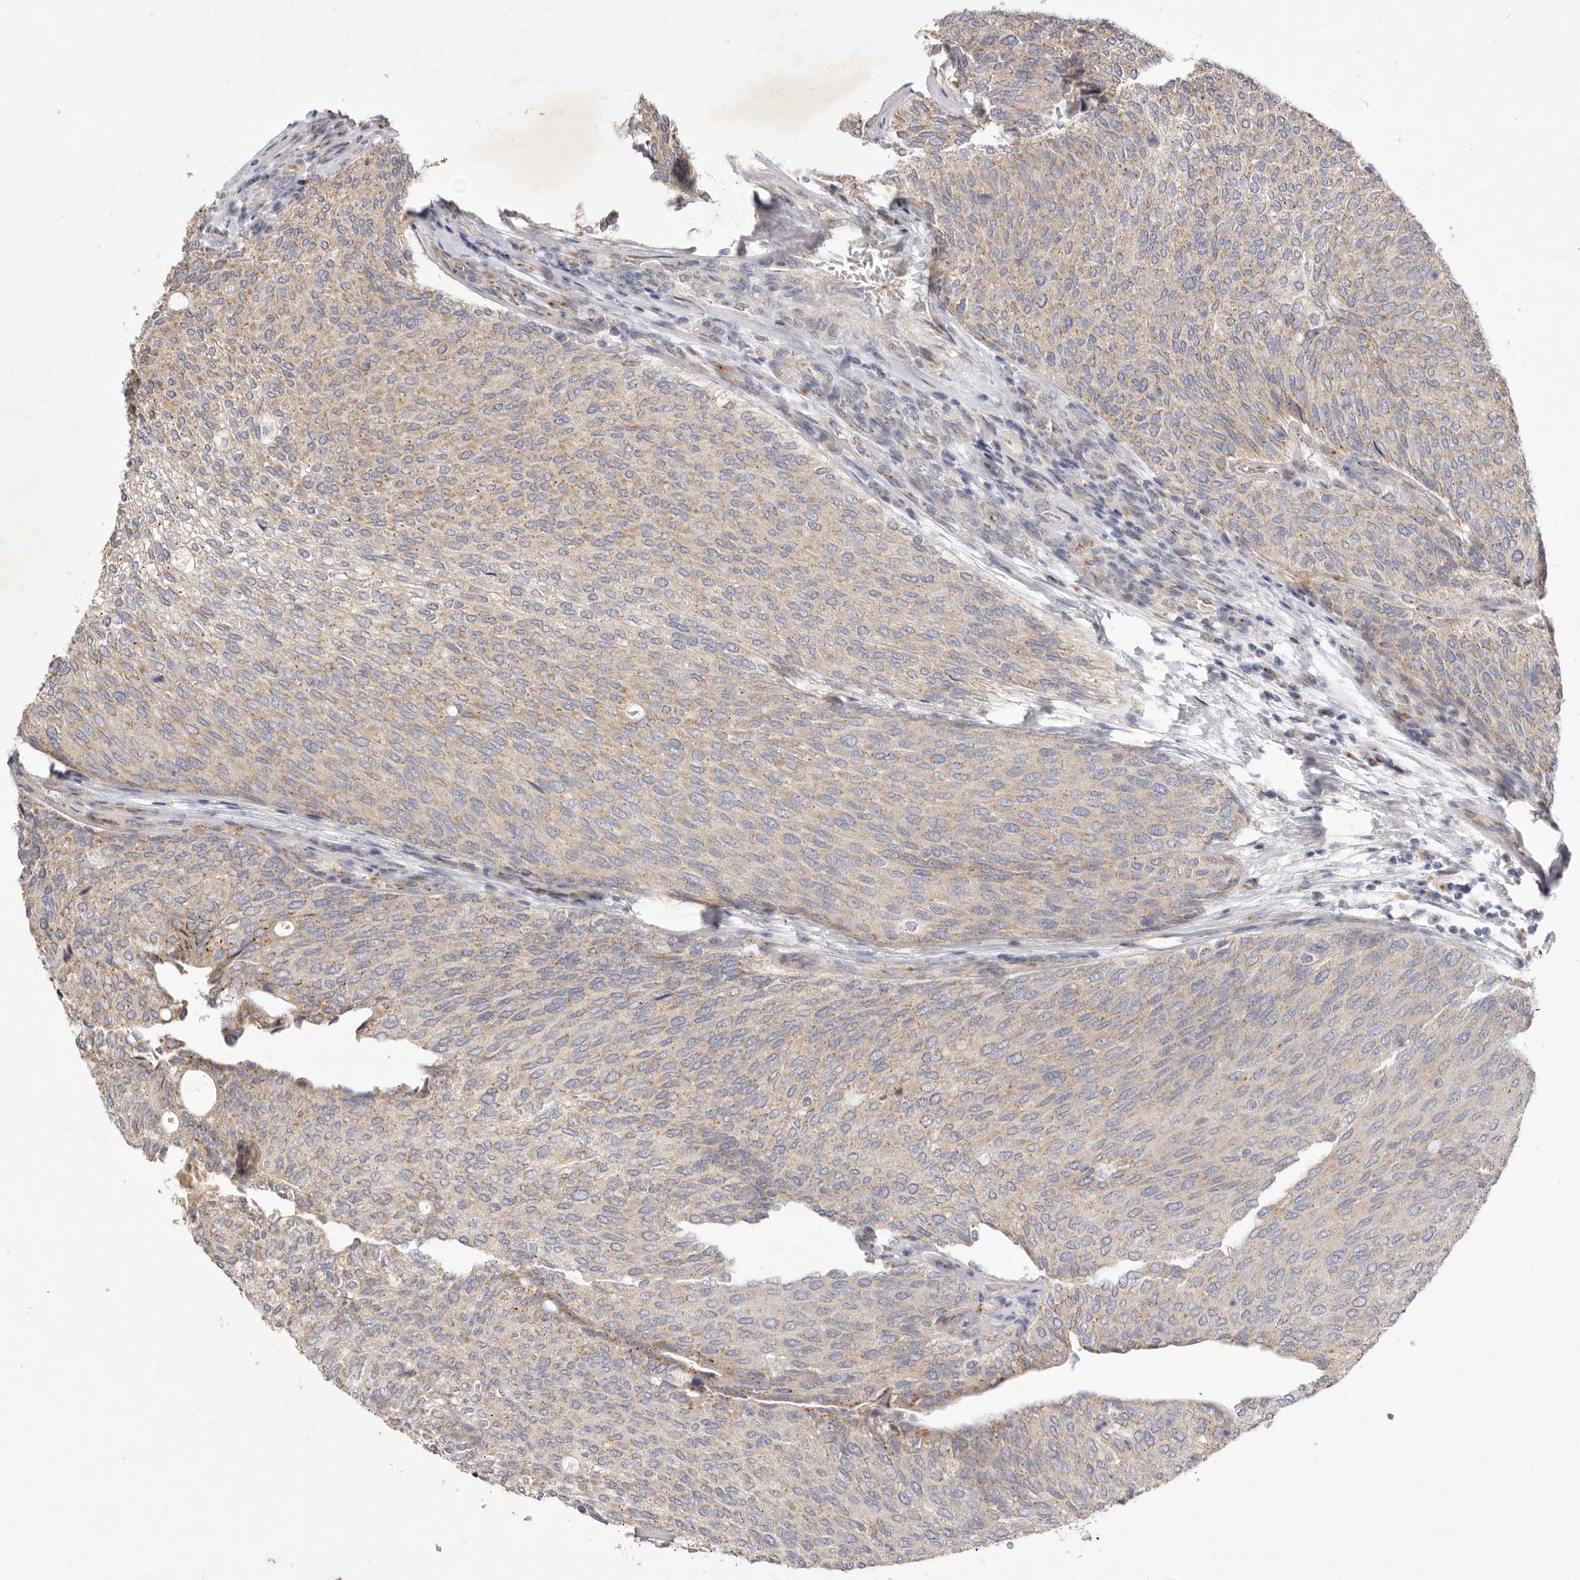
{"staining": {"intensity": "weak", "quantity": ">75%", "location": "cytoplasmic/membranous"}, "tissue": "urothelial cancer", "cell_type": "Tumor cells", "image_type": "cancer", "snomed": [{"axis": "morphology", "description": "Urothelial carcinoma, Low grade"}, {"axis": "topography", "description": "Urinary bladder"}], "caption": "Urothelial cancer stained with a brown dye displays weak cytoplasmic/membranous positive staining in approximately >75% of tumor cells.", "gene": "USP24", "patient": {"sex": "female", "age": 79}}